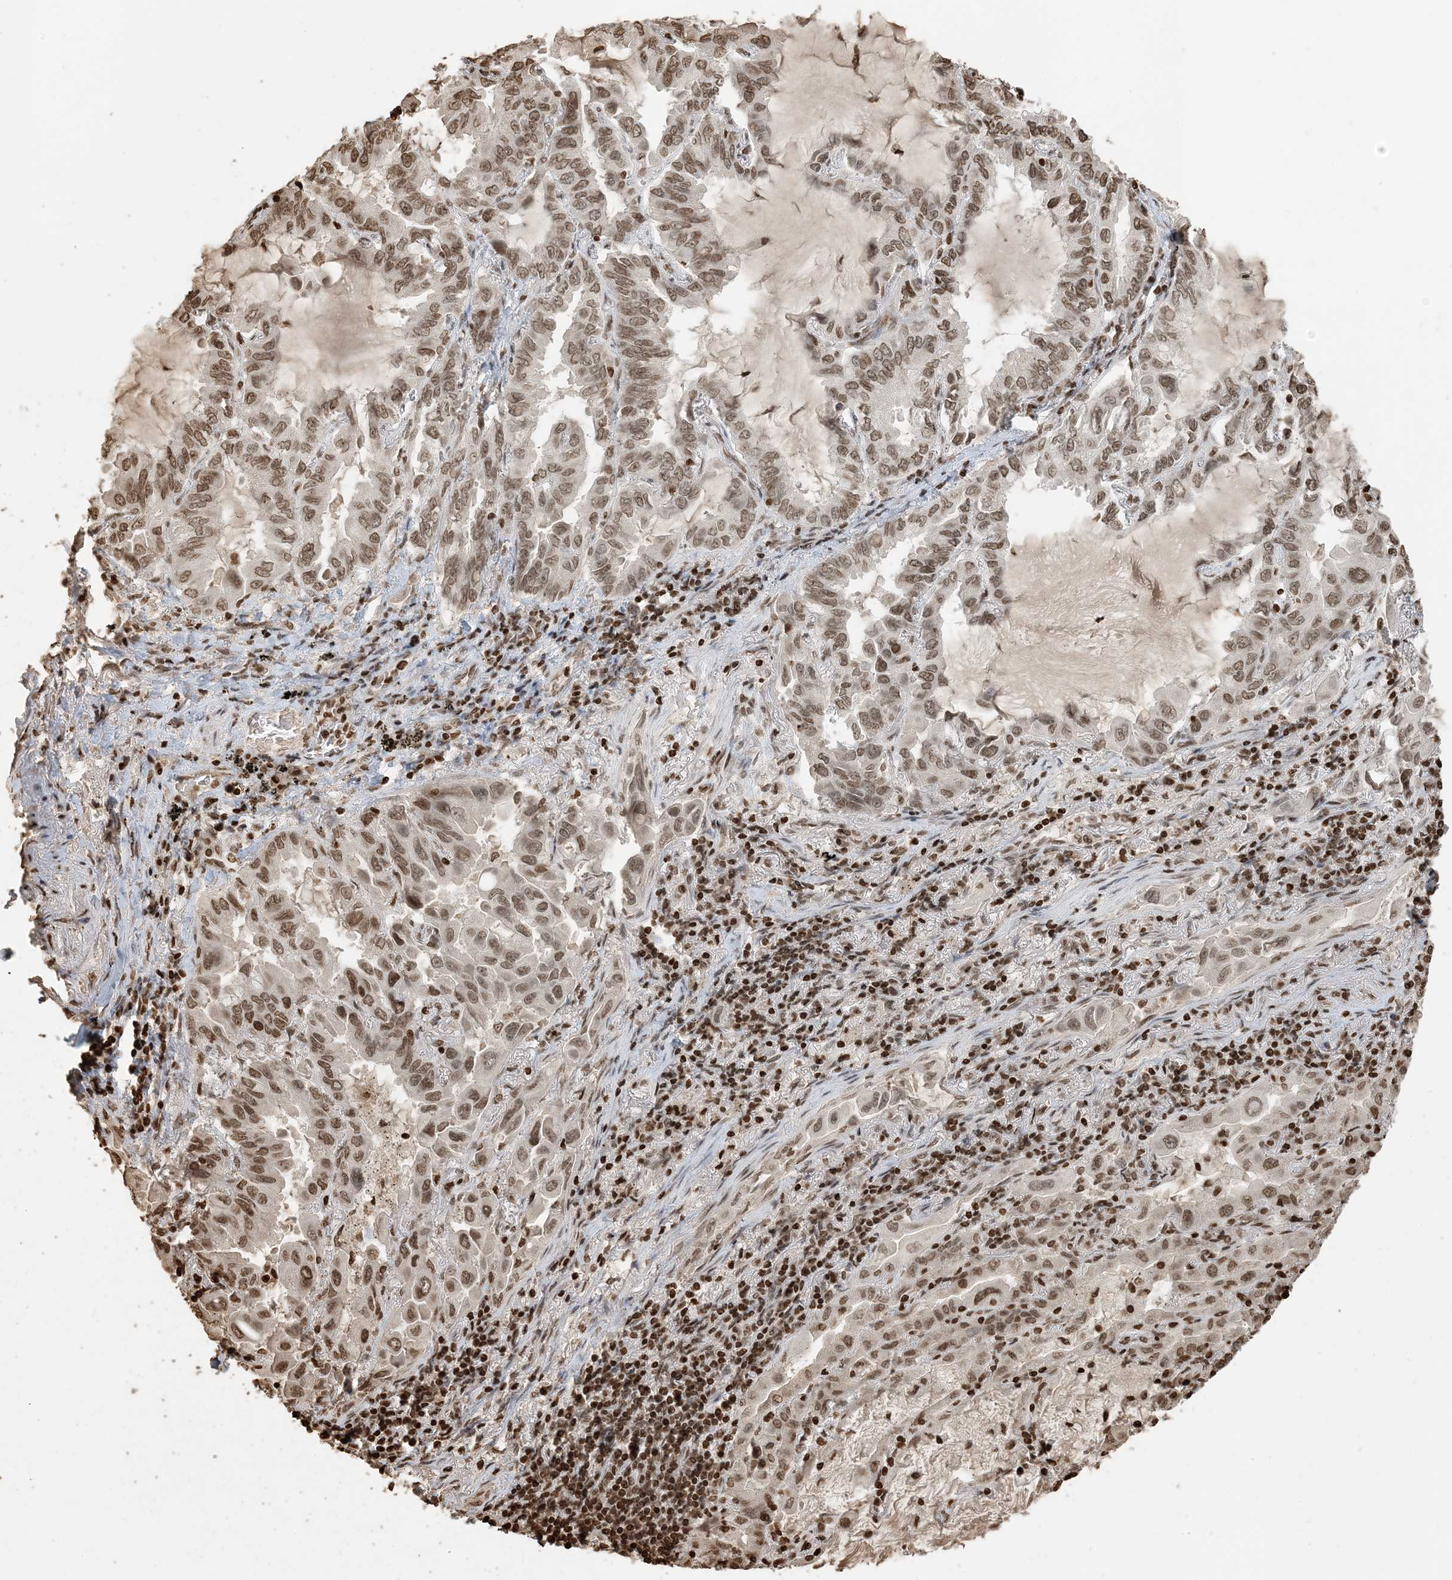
{"staining": {"intensity": "moderate", "quantity": ">75%", "location": "nuclear"}, "tissue": "lung cancer", "cell_type": "Tumor cells", "image_type": "cancer", "snomed": [{"axis": "morphology", "description": "Adenocarcinoma, NOS"}, {"axis": "topography", "description": "Lung"}], "caption": "An IHC image of tumor tissue is shown. Protein staining in brown labels moderate nuclear positivity in lung cancer within tumor cells.", "gene": "H3-3B", "patient": {"sex": "male", "age": 64}}